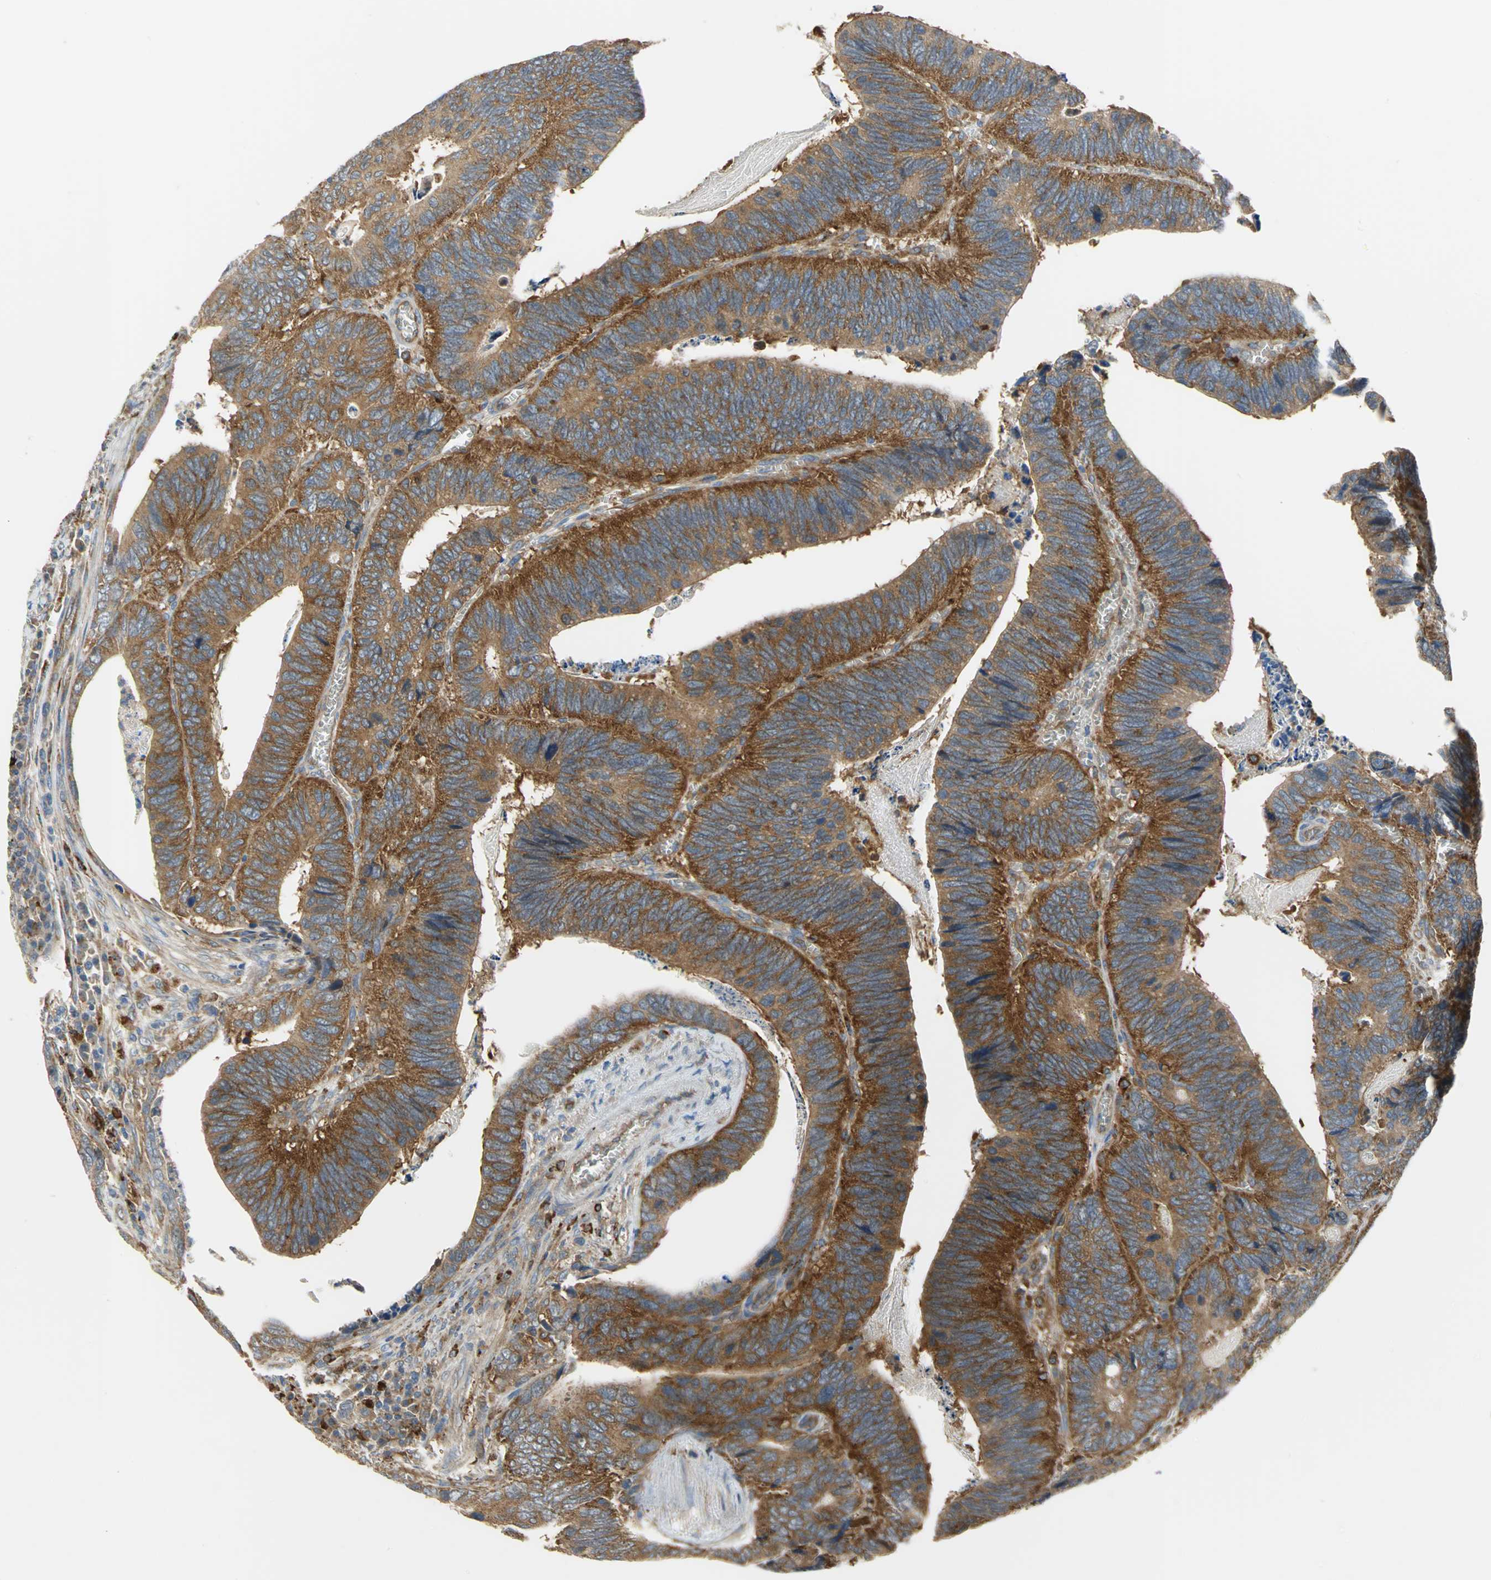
{"staining": {"intensity": "strong", "quantity": ">75%", "location": "cytoplasmic/membranous"}, "tissue": "colorectal cancer", "cell_type": "Tumor cells", "image_type": "cancer", "snomed": [{"axis": "morphology", "description": "Adenocarcinoma, NOS"}, {"axis": "topography", "description": "Colon"}], "caption": "This photomicrograph demonstrates IHC staining of human colorectal cancer (adenocarcinoma), with high strong cytoplasmic/membranous positivity in approximately >75% of tumor cells.", "gene": "DIAPH2", "patient": {"sex": "male", "age": 72}}